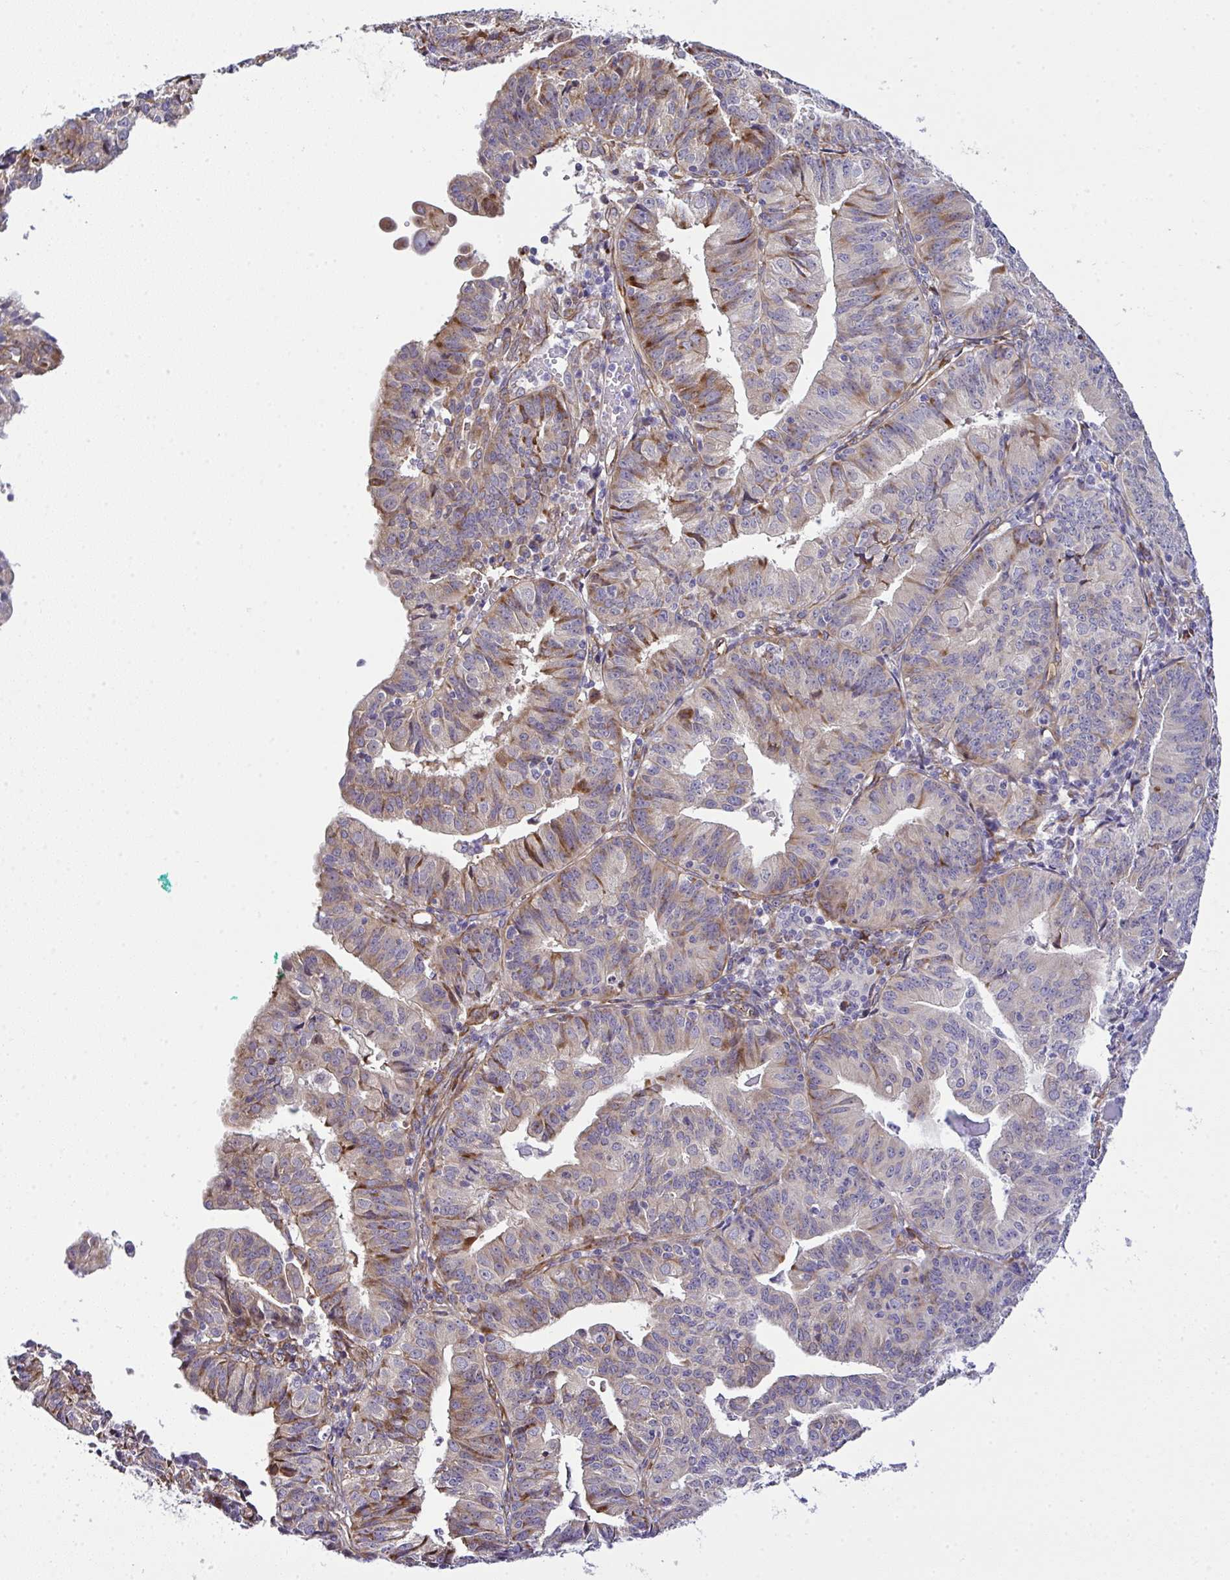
{"staining": {"intensity": "moderate", "quantity": "<25%", "location": "cytoplasmic/membranous"}, "tissue": "endometrial cancer", "cell_type": "Tumor cells", "image_type": "cancer", "snomed": [{"axis": "morphology", "description": "Adenocarcinoma, NOS"}, {"axis": "topography", "description": "Endometrium"}], "caption": "This is an image of immunohistochemistry staining of endometrial cancer, which shows moderate expression in the cytoplasmic/membranous of tumor cells.", "gene": "RSKR", "patient": {"sex": "female", "age": 56}}